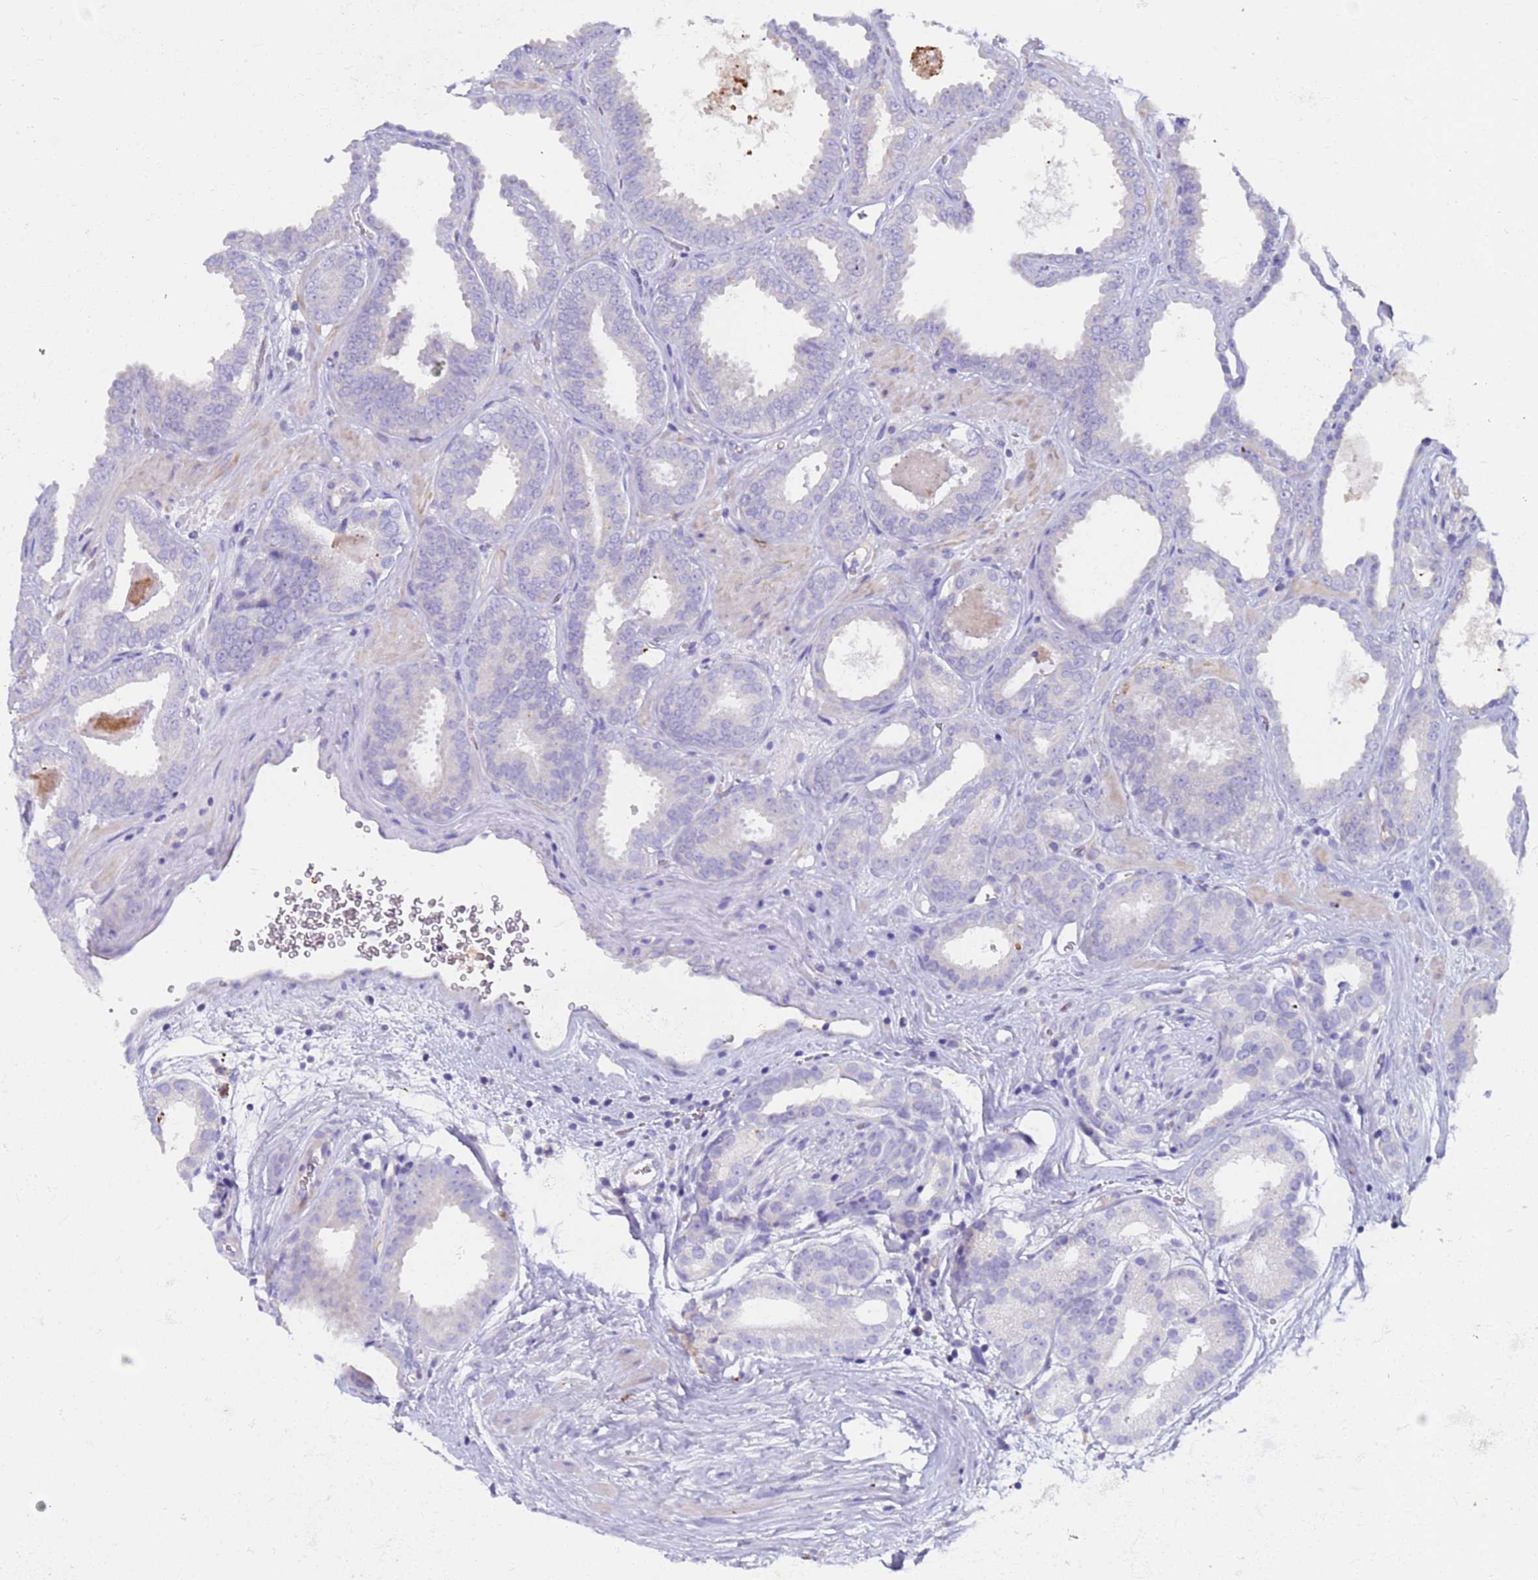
{"staining": {"intensity": "negative", "quantity": "none", "location": "none"}, "tissue": "prostate cancer", "cell_type": "Tumor cells", "image_type": "cancer", "snomed": [{"axis": "morphology", "description": "Adenocarcinoma, High grade"}, {"axis": "topography", "description": "Prostate"}], "caption": "DAB (3,3'-diaminobenzidine) immunohistochemical staining of human prostate adenocarcinoma (high-grade) demonstrates no significant staining in tumor cells.", "gene": "C4orf46", "patient": {"sex": "male", "age": 72}}